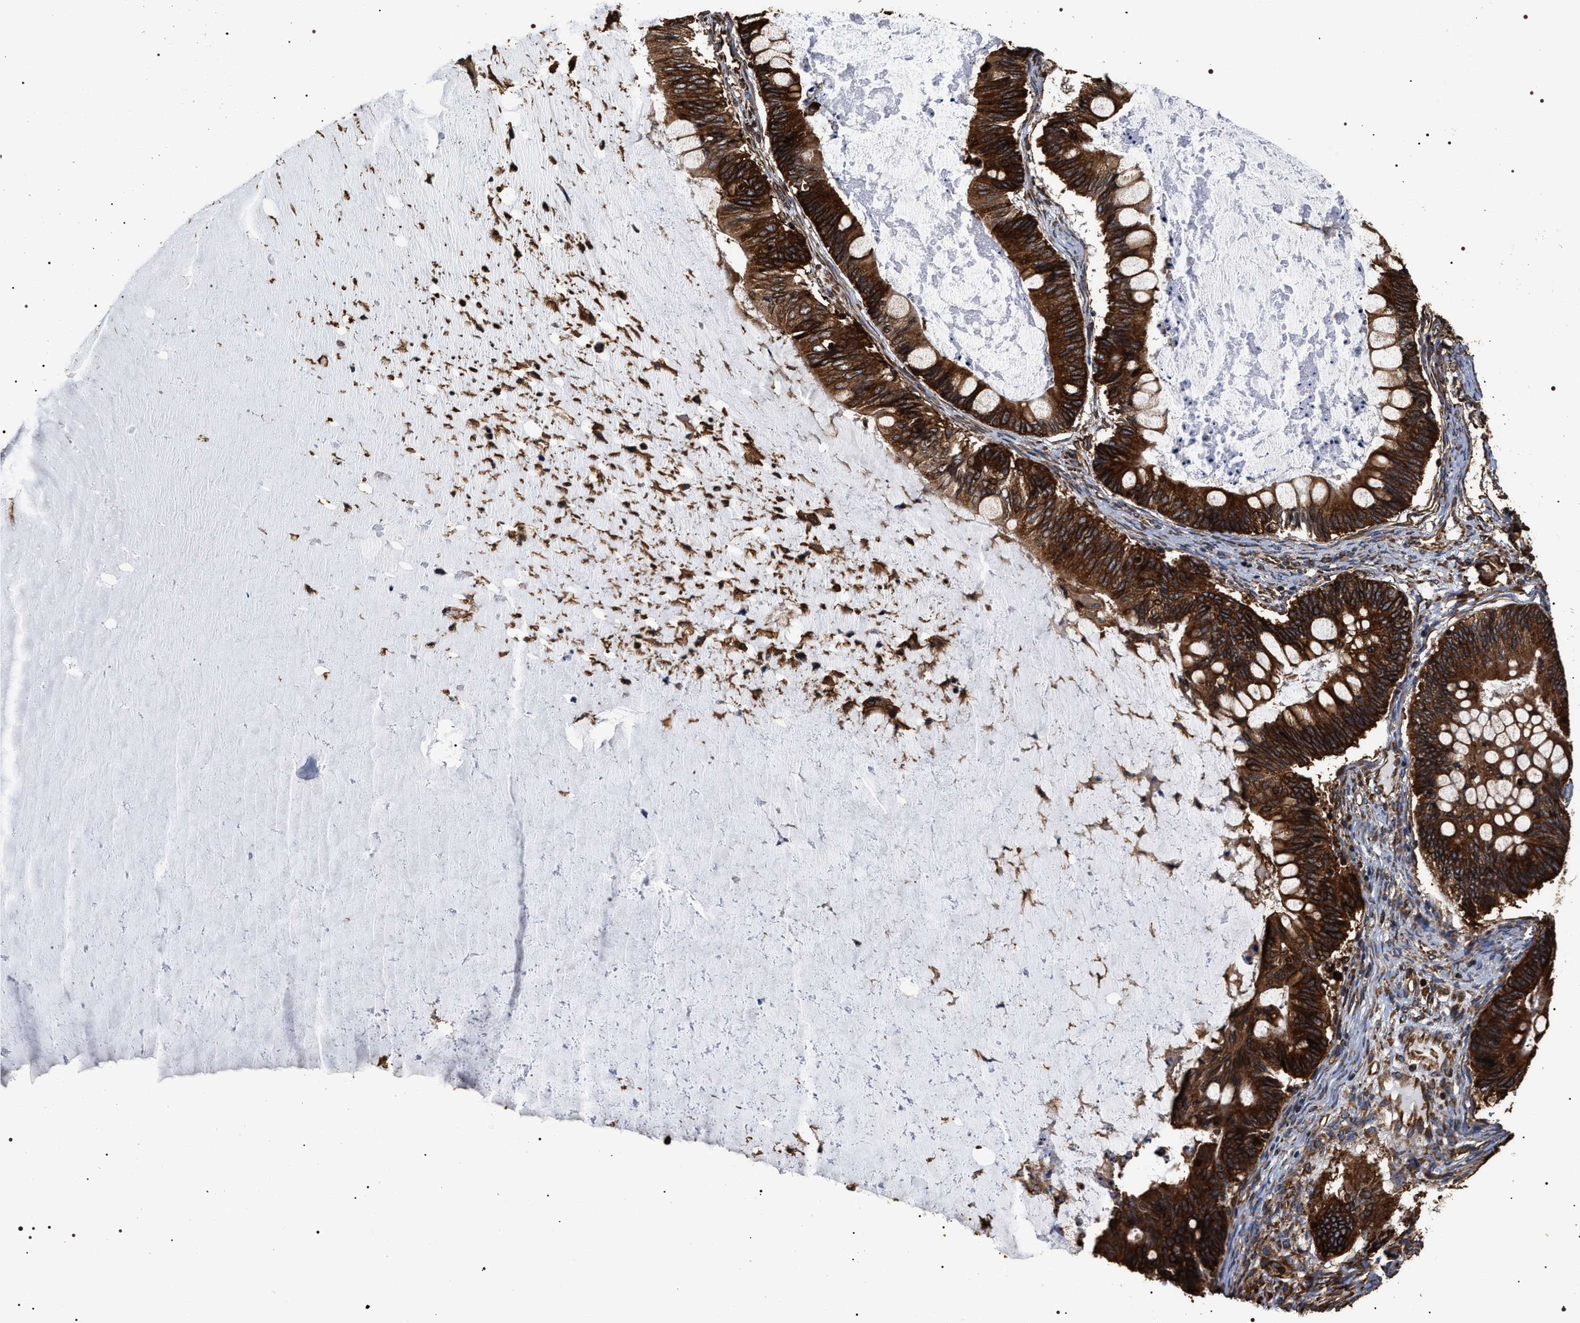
{"staining": {"intensity": "strong", "quantity": ">75%", "location": "cytoplasmic/membranous"}, "tissue": "ovarian cancer", "cell_type": "Tumor cells", "image_type": "cancer", "snomed": [{"axis": "morphology", "description": "Cystadenocarcinoma, mucinous, NOS"}, {"axis": "topography", "description": "Ovary"}], "caption": "Immunohistochemistry micrograph of human mucinous cystadenocarcinoma (ovarian) stained for a protein (brown), which shows high levels of strong cytoplasmic/membranous positivity in approximately >75% of tumor cells.", "gene": "SERBP1", "patient": {"sex": "female", "age": 61}}